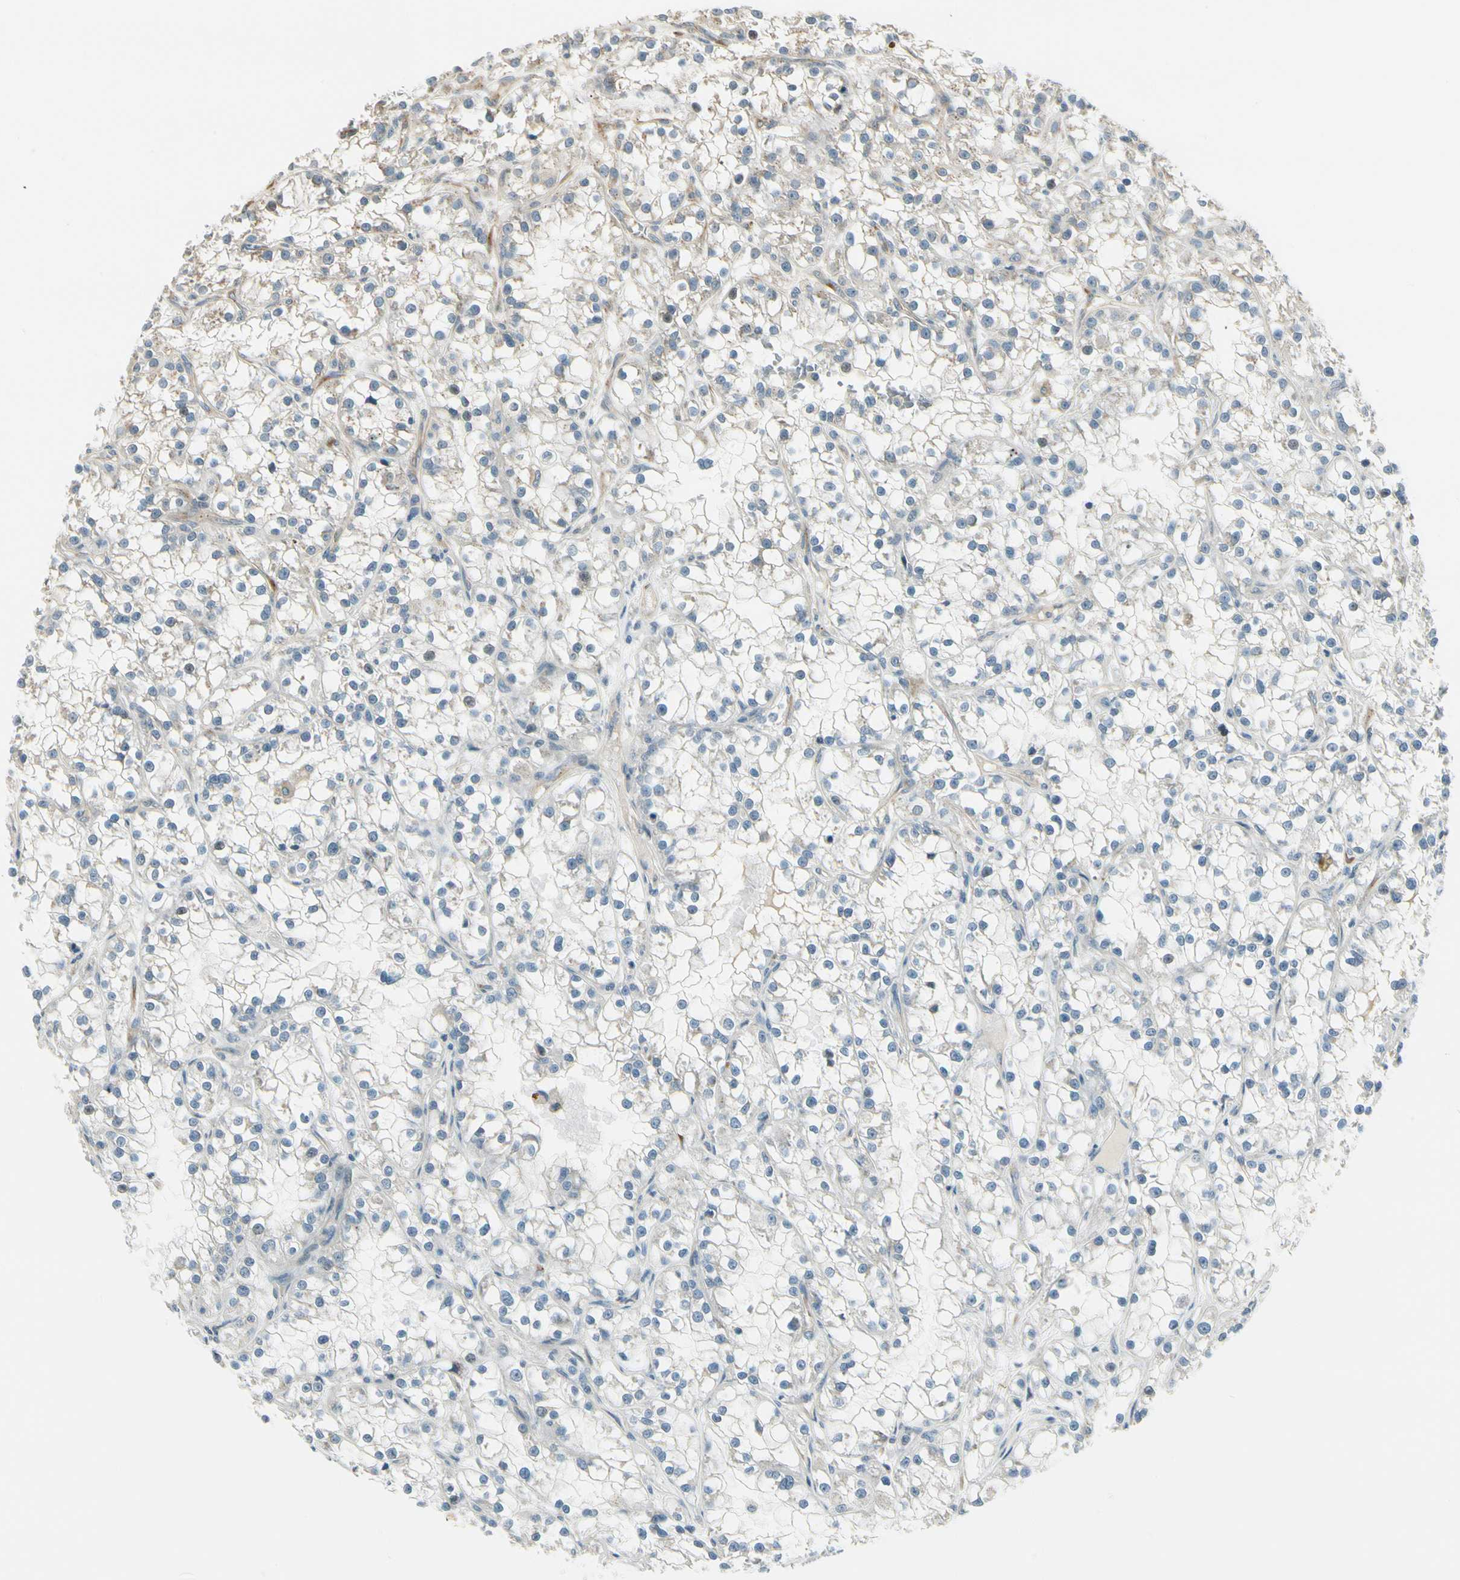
{"staining": {"intensity": "negative", "quantity": "none", "location": "none"}, "tissue": "renal cancer", "cell_type": "Tumor cells", "image_type": "cancer", "snomed": [{"axis": "morphology", "description": "Adenocarcinoma, NOS"}, {"axis": "topography", "description": "Kidney"}], "caption": "The immunohistochemistry (IHC) photomicrograph has no significant staining in tumor cells of renal adenocarcinoma tissue.", "gene": "MANSC1", "patient": {"sex": "female", "age": 52}}